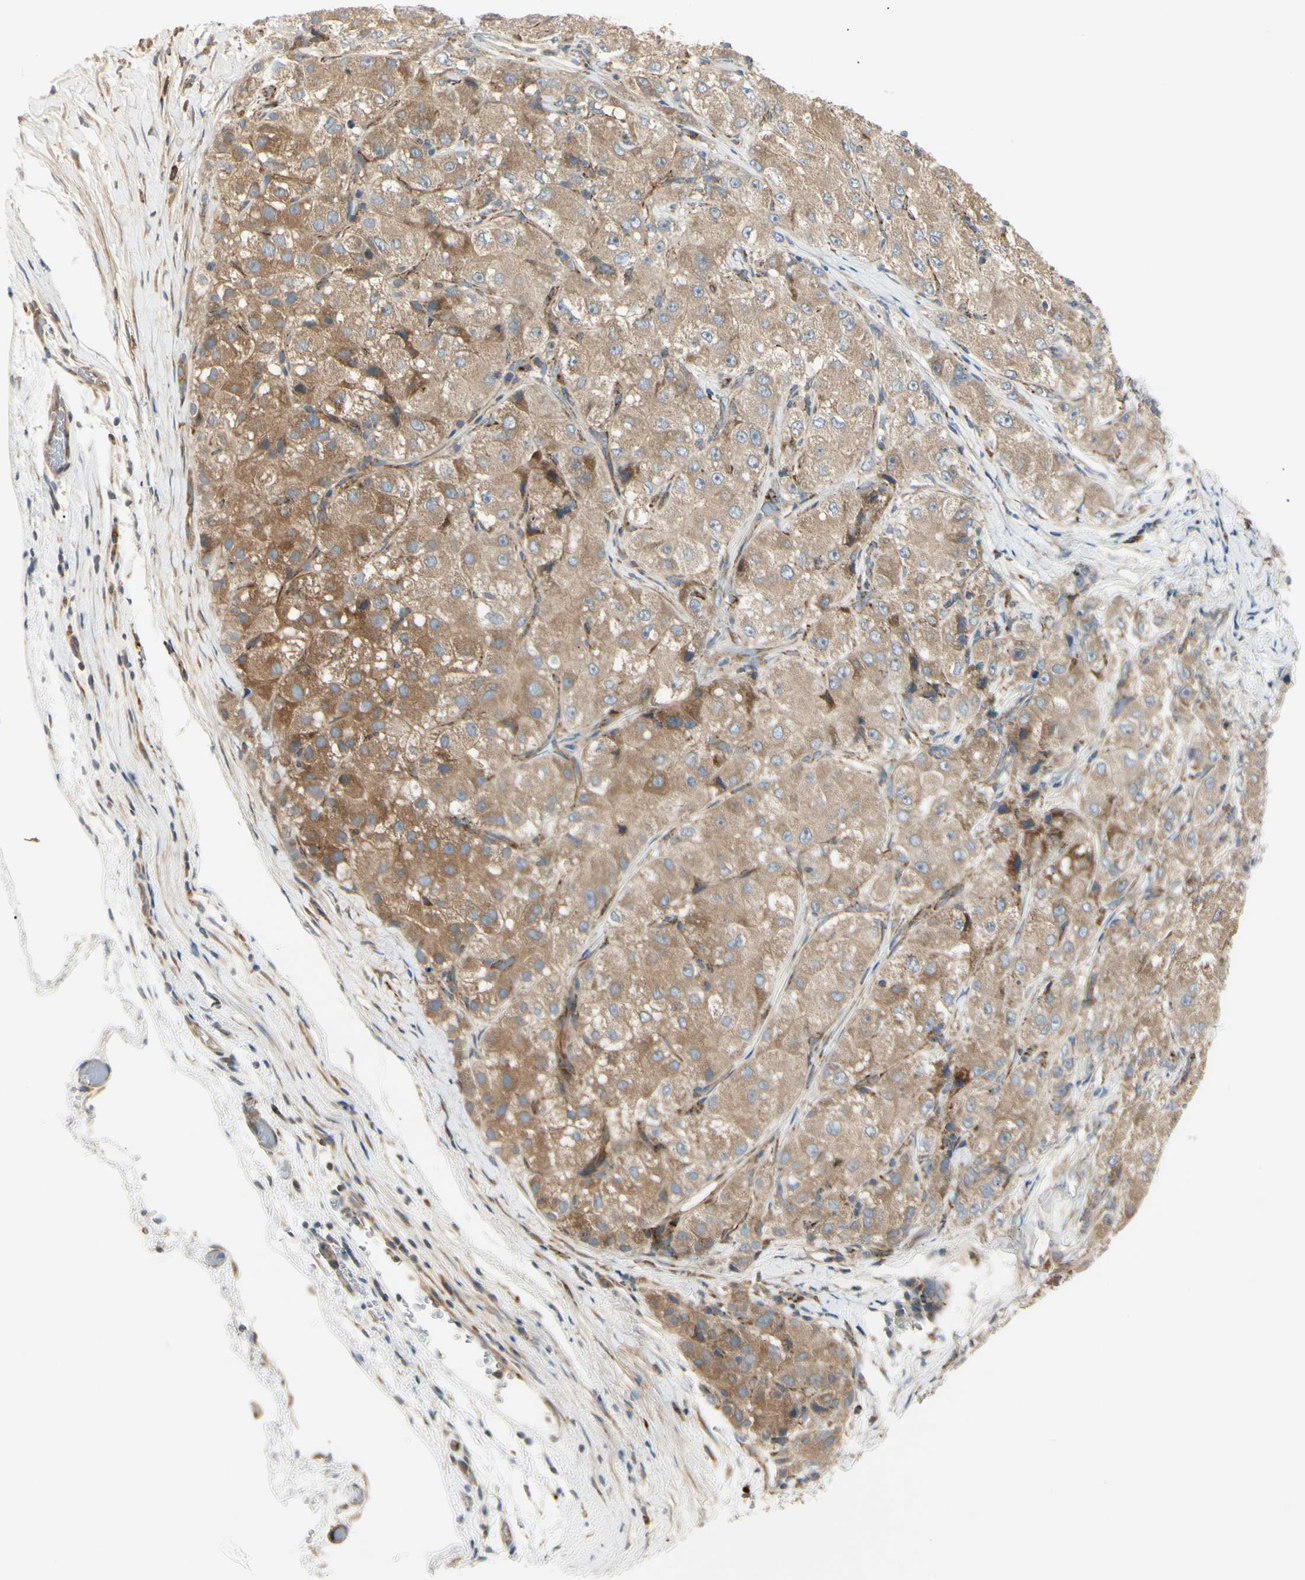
{"staining": {"intensity": "moderate", "quantity": ">75%", "location": "cytoplasmic/membranous"}, "tissue": "liver cancer", "cell_type": "Tumor cells", "image_type": "cancer", "snomed": [{"axis": "morphology", "description": "Carcinoma, Hepatocellular, NOS"}, {"axis": "topography", "description": "Liver"}], "caption": "Human hepatocellular carcinoma (liver) stained for a protein (brown) exhibits moderate cytoplasmic/membranous positive expression in about >75% of tumor cells.", "gene": "TBC1D10A", "patient": {"sex": "male", "age": 80}}